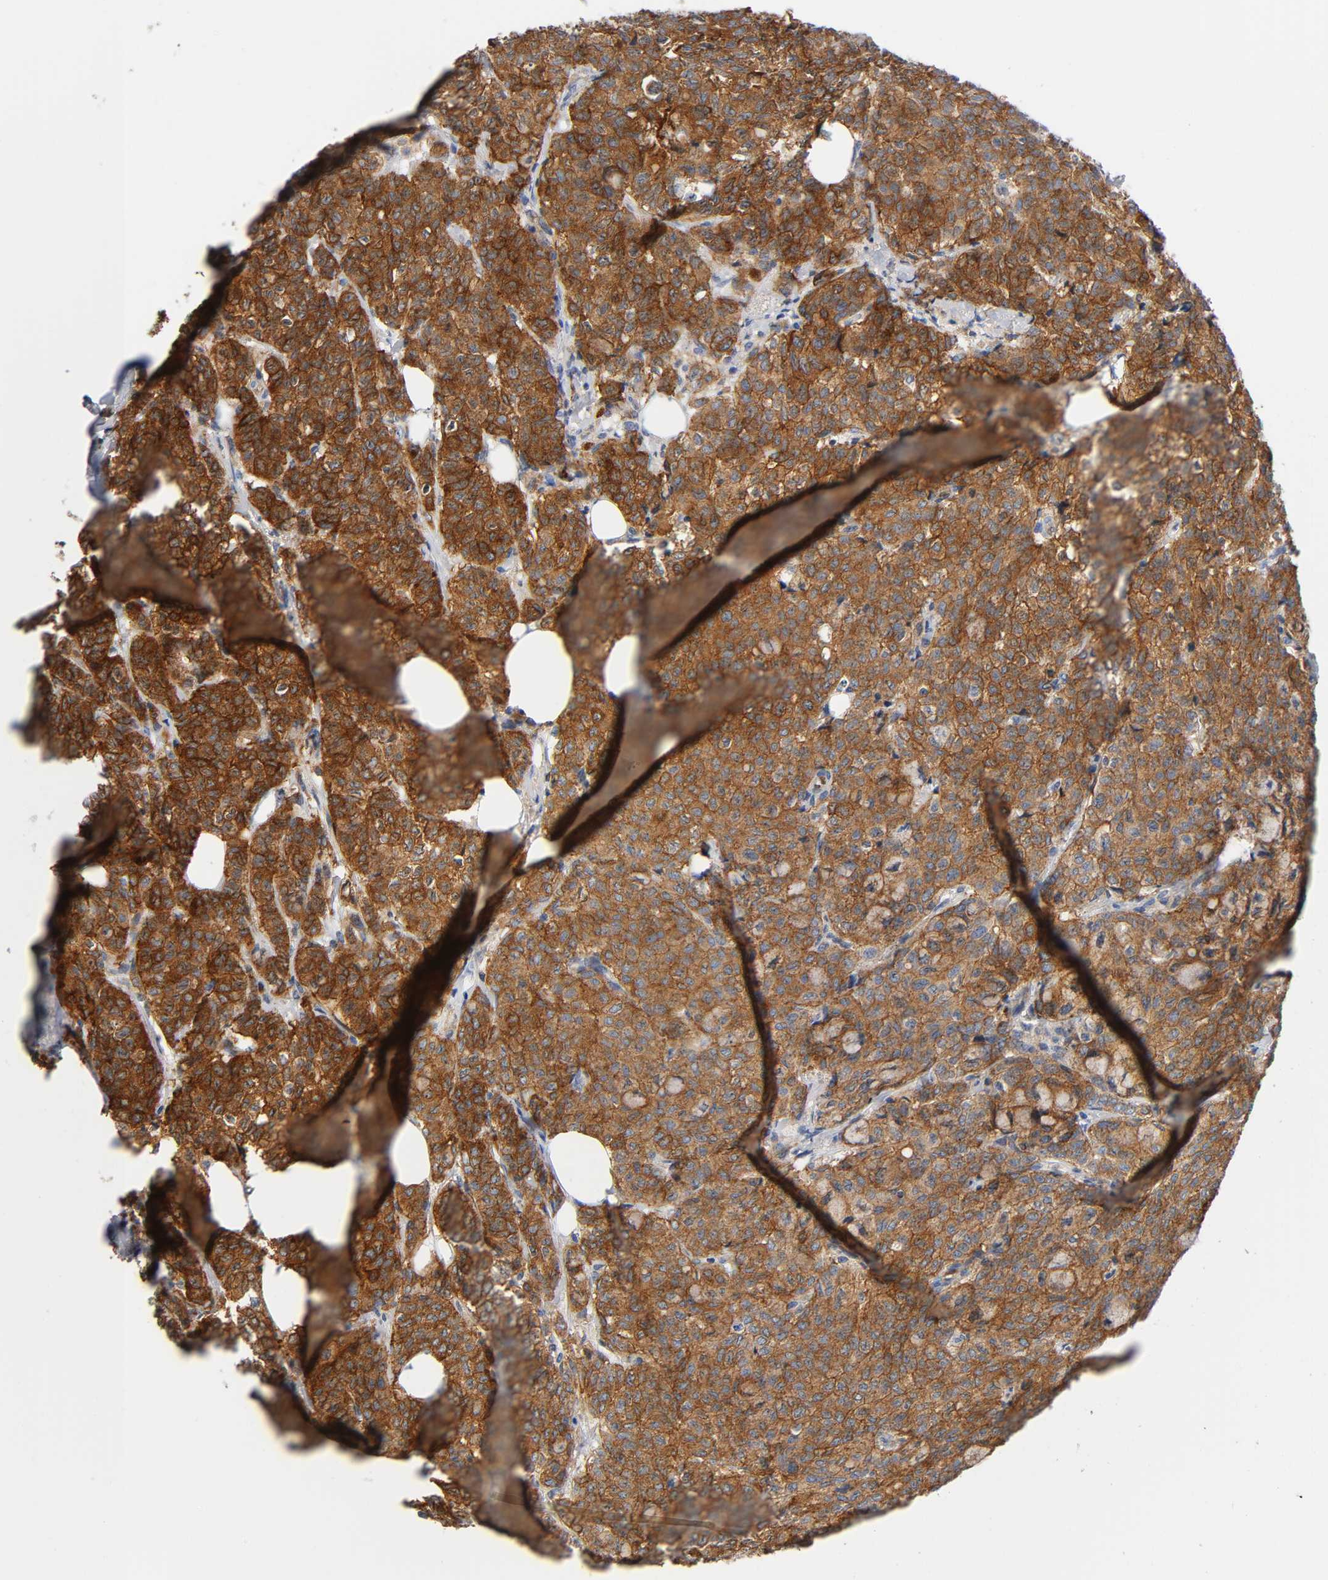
{"staining": {"intensity": "strong", "quantity": ">75%", "location": "cytoplasmic/membranous"}, "tissue": "breast cancer", "cell_type": "Tumor cells", "image_type": "cancer", "snomed": [{"axis": "morphology", "description": "Lobular carcinoma"}, {"axis": "topography", "description": "Breast"}], "caption": "Immunohistochemical staining of lobular carcinoma (breast) displays high levels of strong cytoplasmic/membranous protein staining in approximately >75% of tumor cells.", "gene": "CD2AP", "patient": {"sex": "female", "age": 60}}